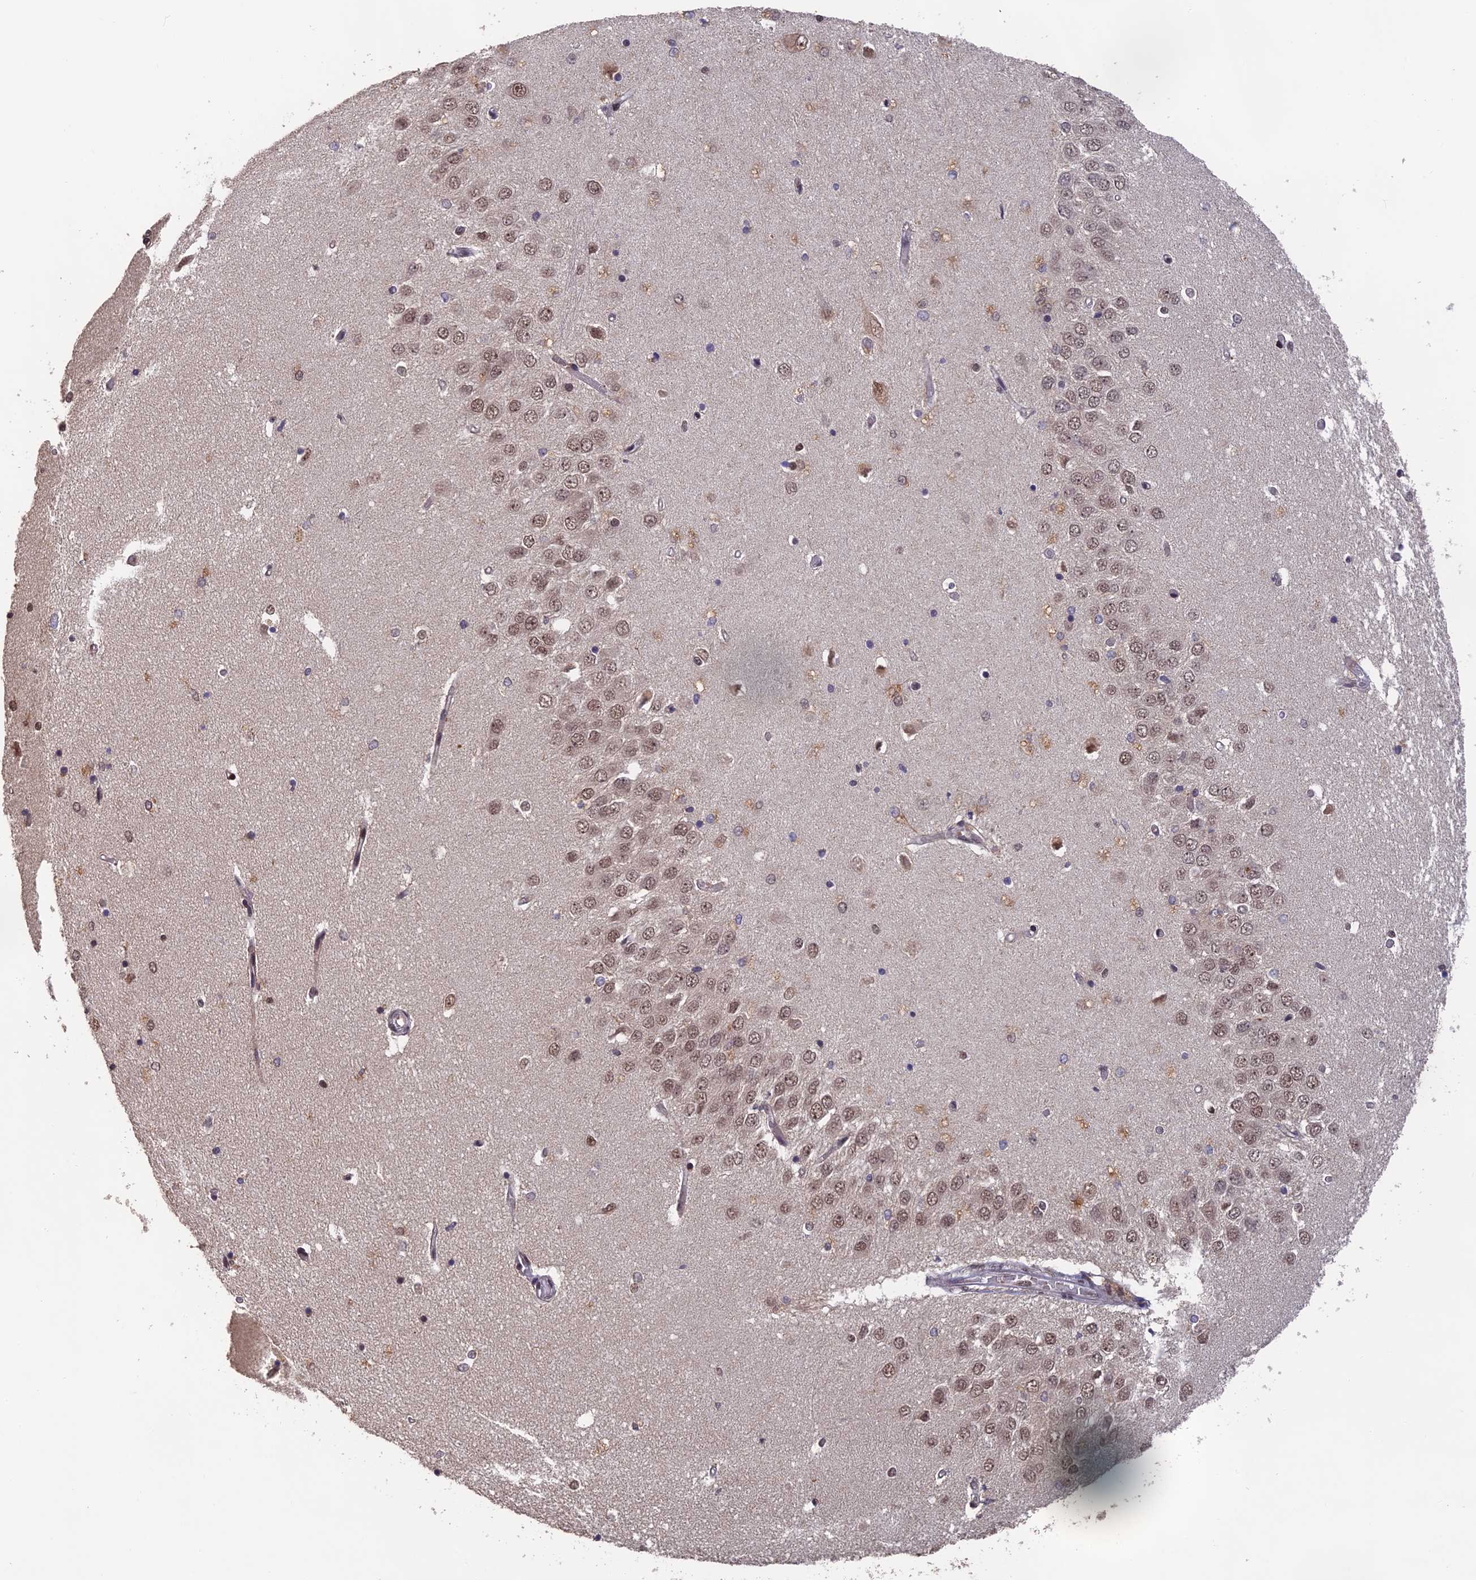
{"staining": {"intensity": "moderate", "quantity": "<25%", "location": "nuclear"}, "tissue": "hippocampus", "cell_type": "Glial cells", "image_type": "normal", "snomed": [{"axis": "morphology", "description": "Normal tissue, NOS"}, {"axis": "topography", "description": "Hippocampus"}], "caption": "The immunohistochemical stain labels moderate nuclear positivity in glial cells of unremarkable hippocampus. Using DAB (3,3'-diaminobenzidine) (brown) and hematoxylin (blue) stains, captured at high magnification using brightfield microscopy.", "gene": "OSBPL1A", "patient": {"sex": "male", "age": 45}}